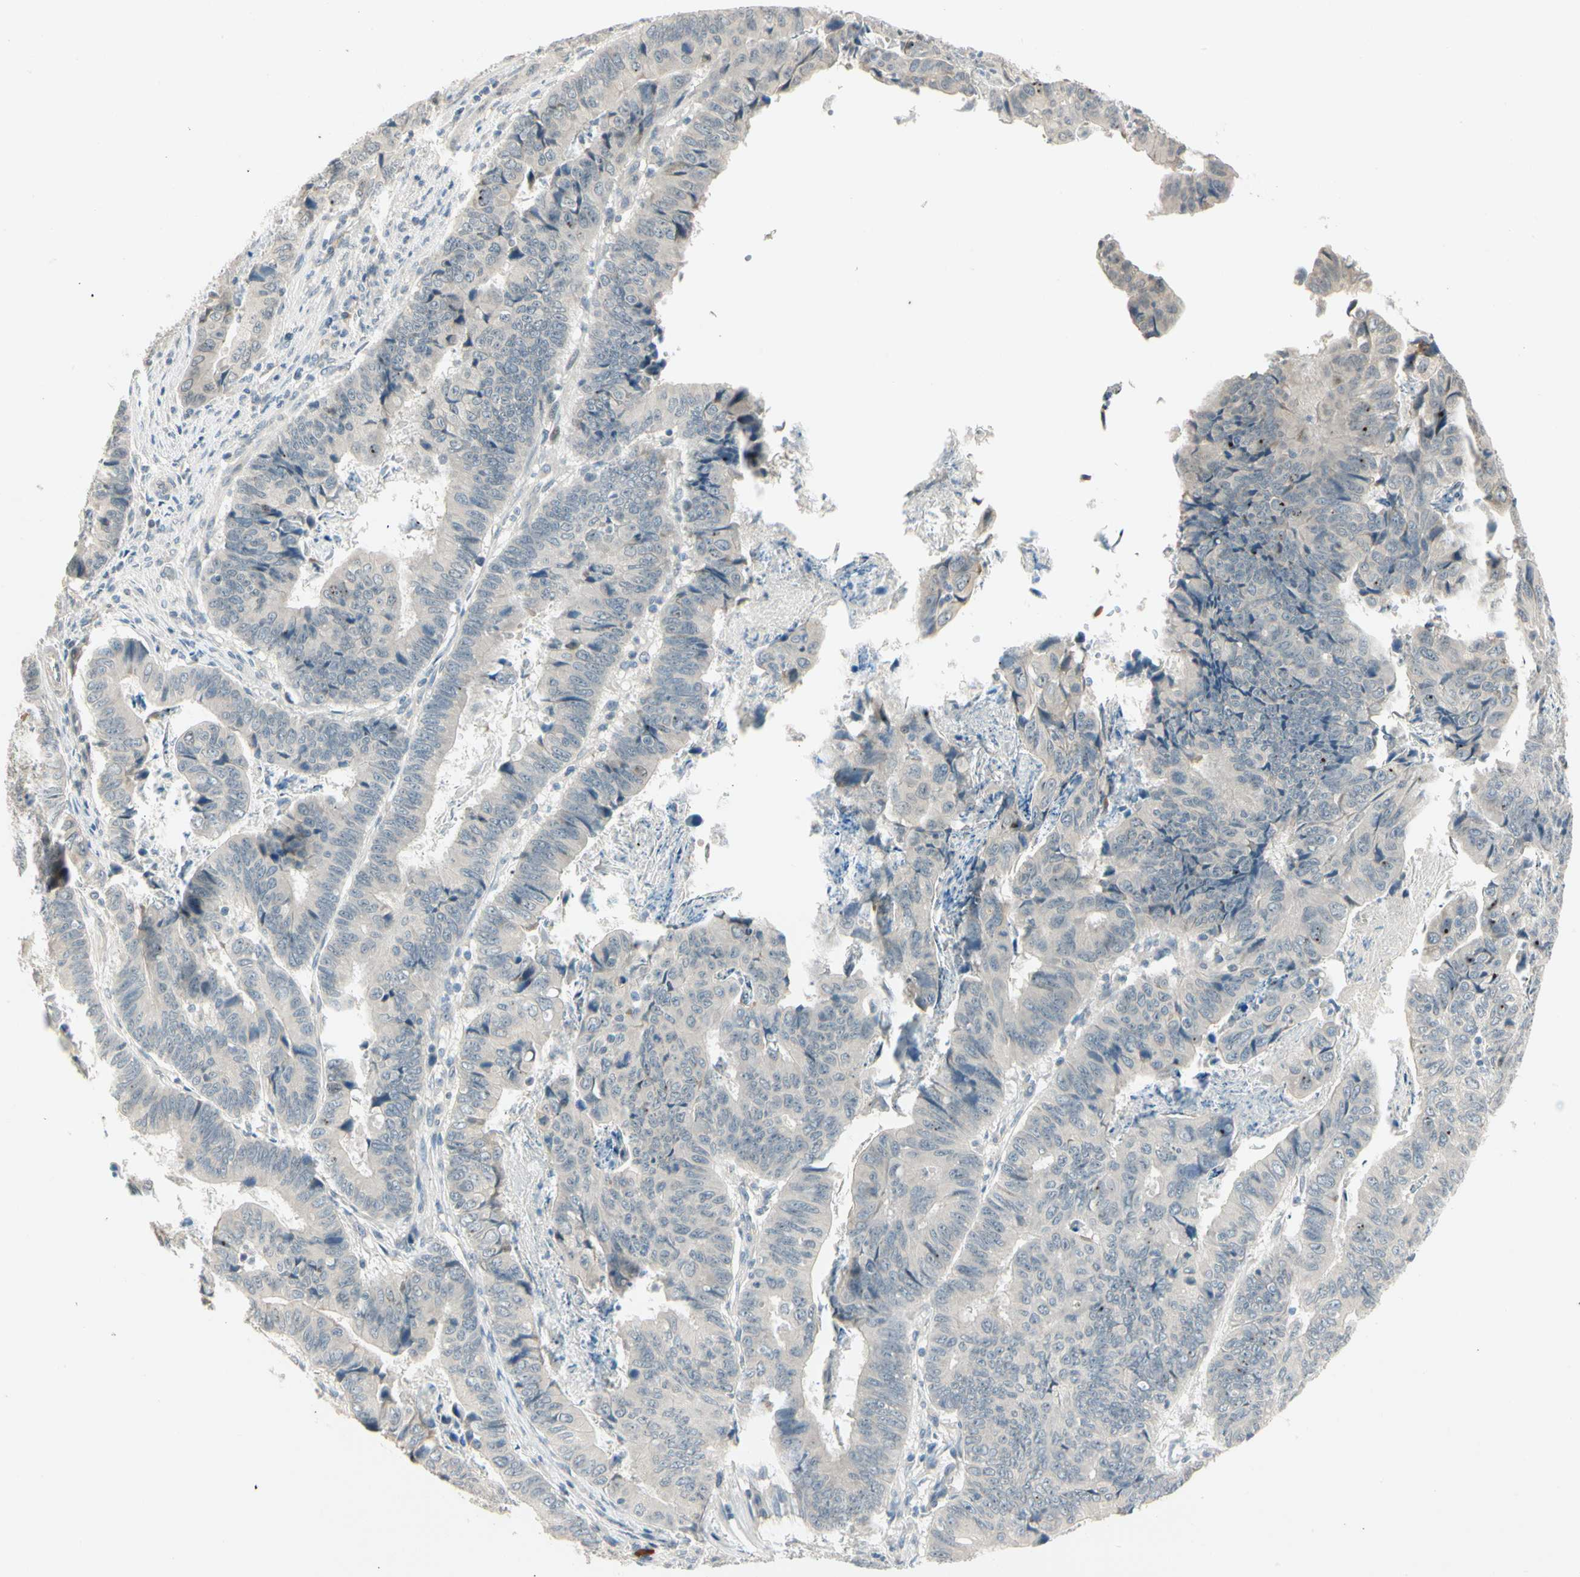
{"staining": {"intensity": "negative", "quantity": "none", "location": "none"}, "tissue": "stomach cancer", "cell_type": "Tumor cells", "image_type": "cancer", "snomed": [{"axis": "morphology", "description": "Adenocarcinoma, NOS"}, {"axis": "topography", "description": "Stomach, lower"}], "caption": "Immunohistochemistry photomicrograph of neoplastic tissue: stomach adenocarcinoma stained with DAB exhibits no significant protein staining in tumor cells. (DAB (3,3'-diaminobenzidine) immunohistochemistry (IHC) with hematoxylin counter stain).", "gene": "PCDHB15", "patient": {"sex": "male", "age": 77}}